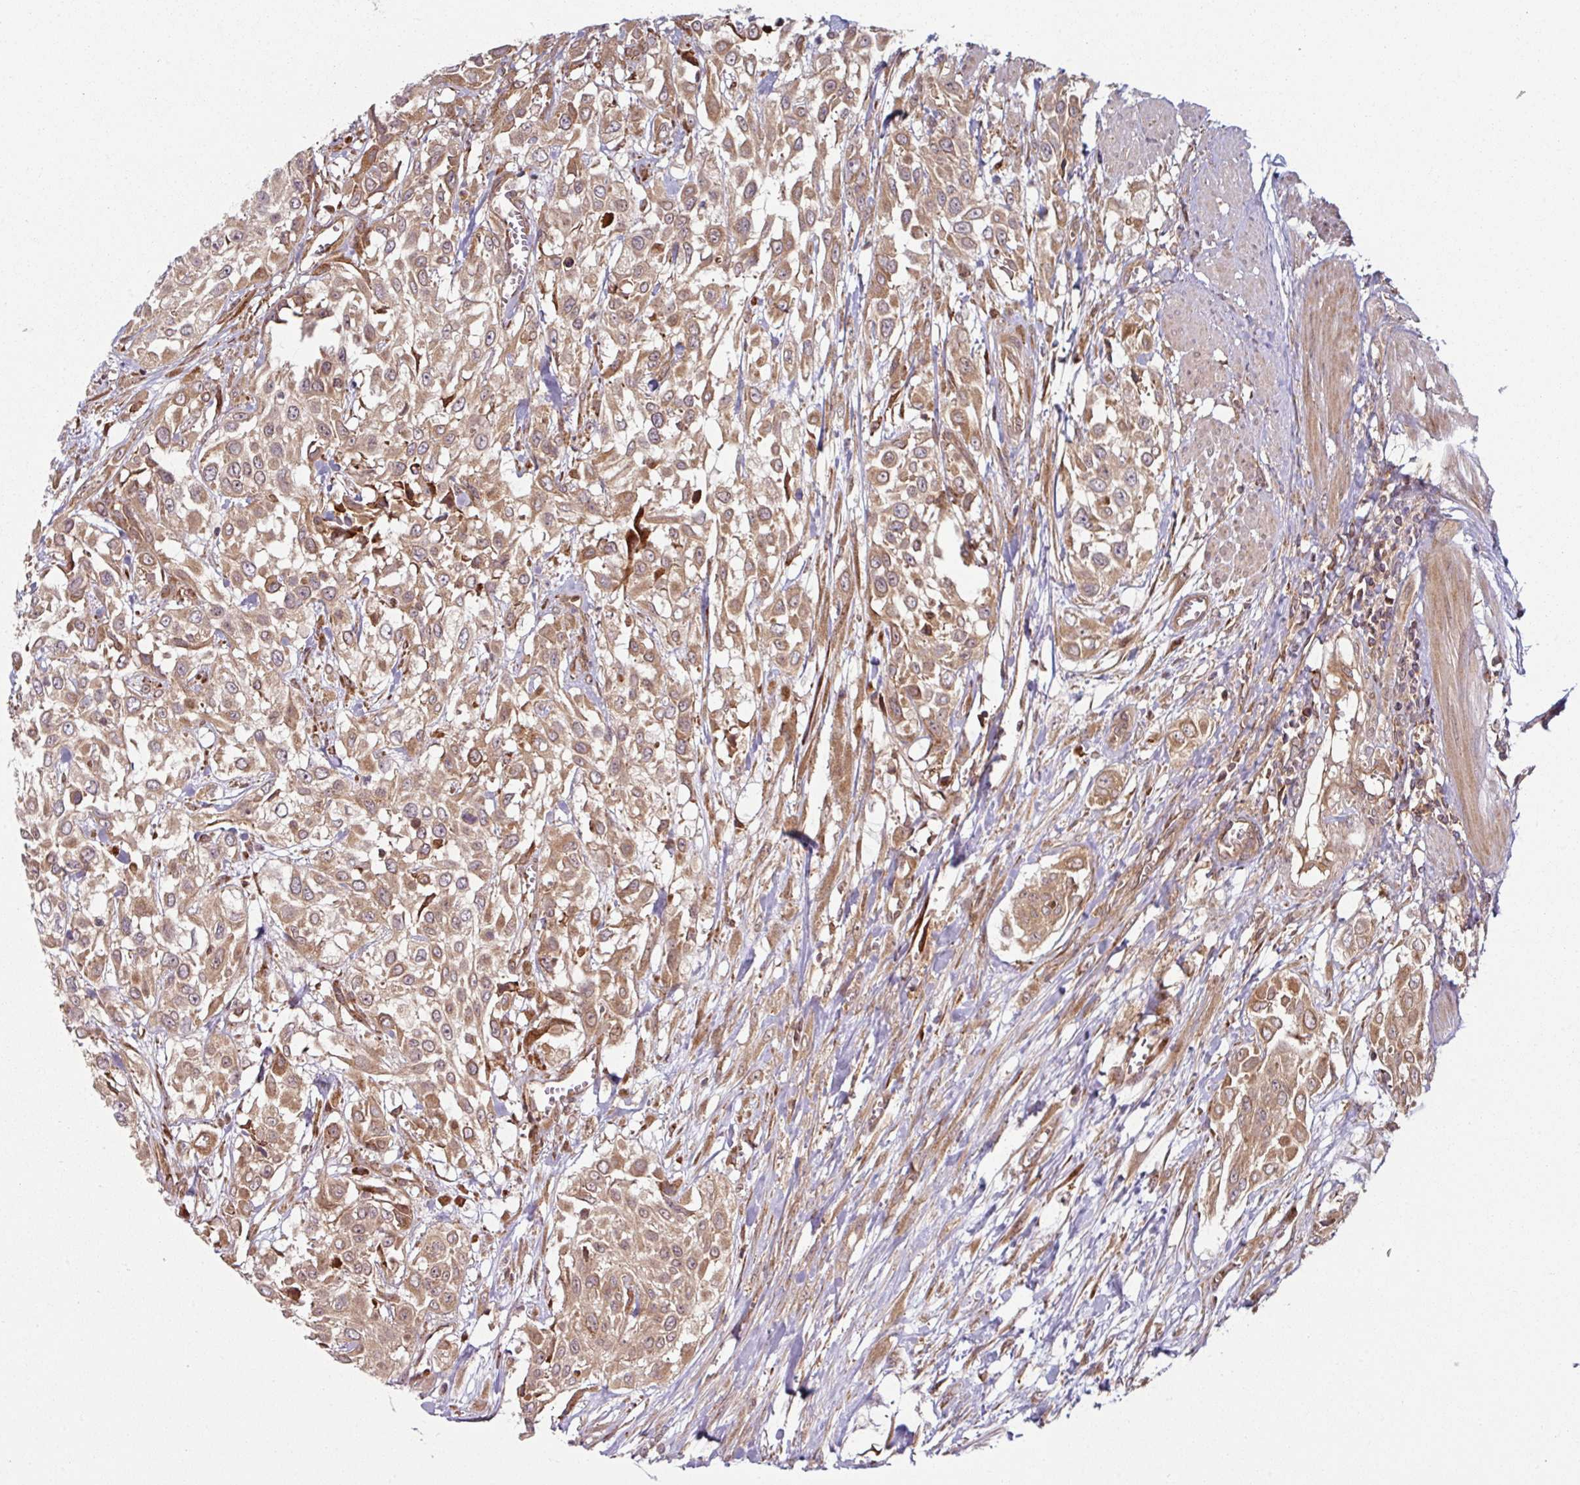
{"staining": {"intensity": "moderate", "quantity": ">75%", "location": "cytoplasmic/membranous"}, "tissue": "urothelial cancer", "cell_type": "Tumor cells", "image_type": "cancer", "snomed": [{"axis": "morphology", "description": "Urothelial carcinoma, High grade"}, {"axis": "topography", "description": "Urinary bladder"}], "caption": "A histopathology image of urothelial cancer stained for a protein demonstrates moderate cytoplasmic/membranous brown staining in tumor cells.", "gene": "RAB5A", "patient": {"sex": "male", "age": 57}}